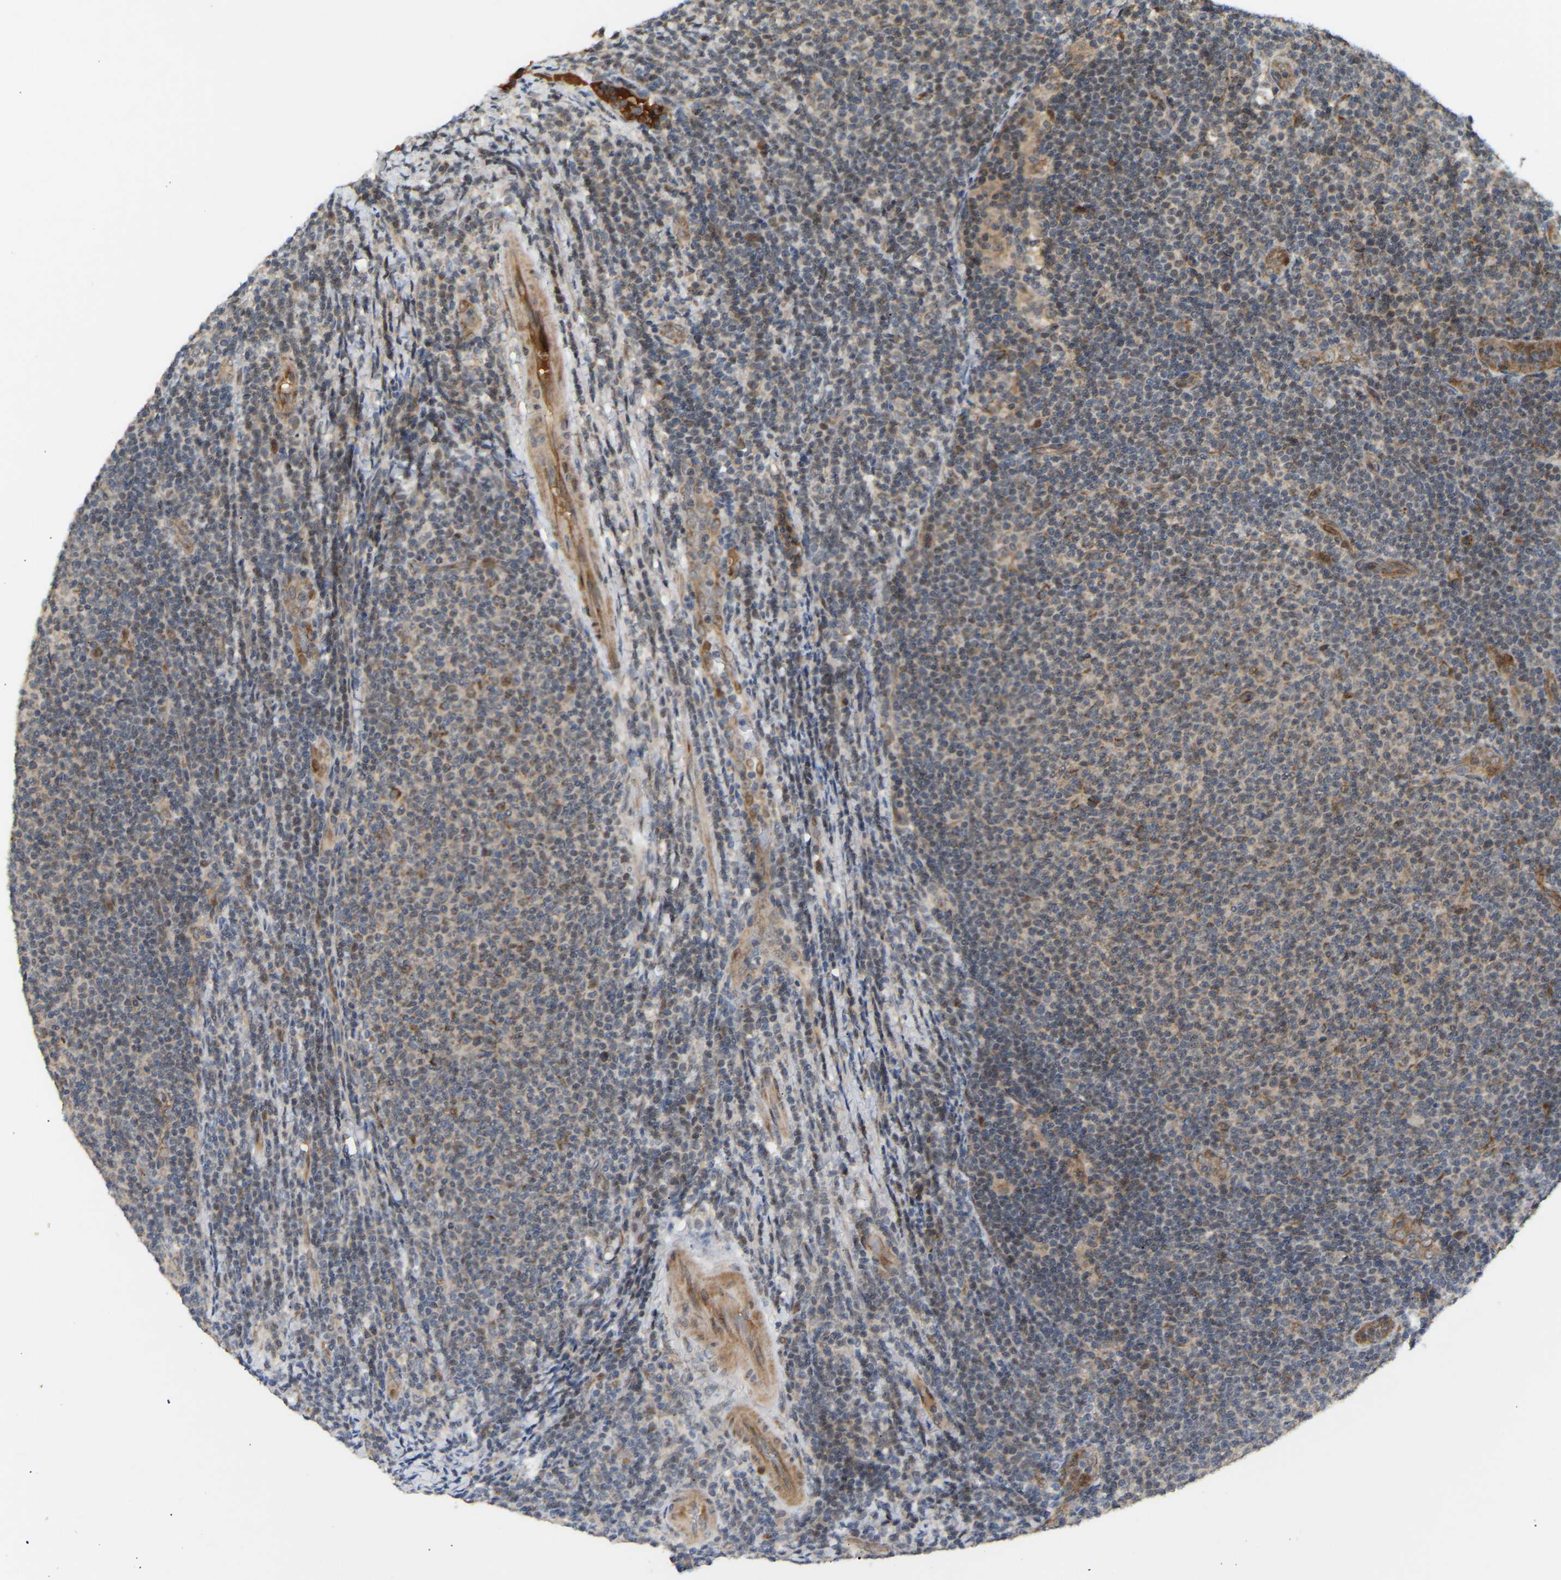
{"staining": {"intensity": "weak", "quantity": ">75%", "location": "cytoplasmic/membranous"}, "tissue": "lymphoma", "cell_type": "Tumor cells", "image_type": "cancer", "snomed": [{"axis": "morphology", "description": "Malignant lymphoma, non-Hodgkin's type, Low grade"}, {"axis": "topography", "description": "Lymph node"}], "caption": "Weak cytoplasmic/membranous protein staining is seen in about >75% of tumor cells in lymphoma.", "gene": "PTCD1", "patient": {"sex": "male", "age": 66}}